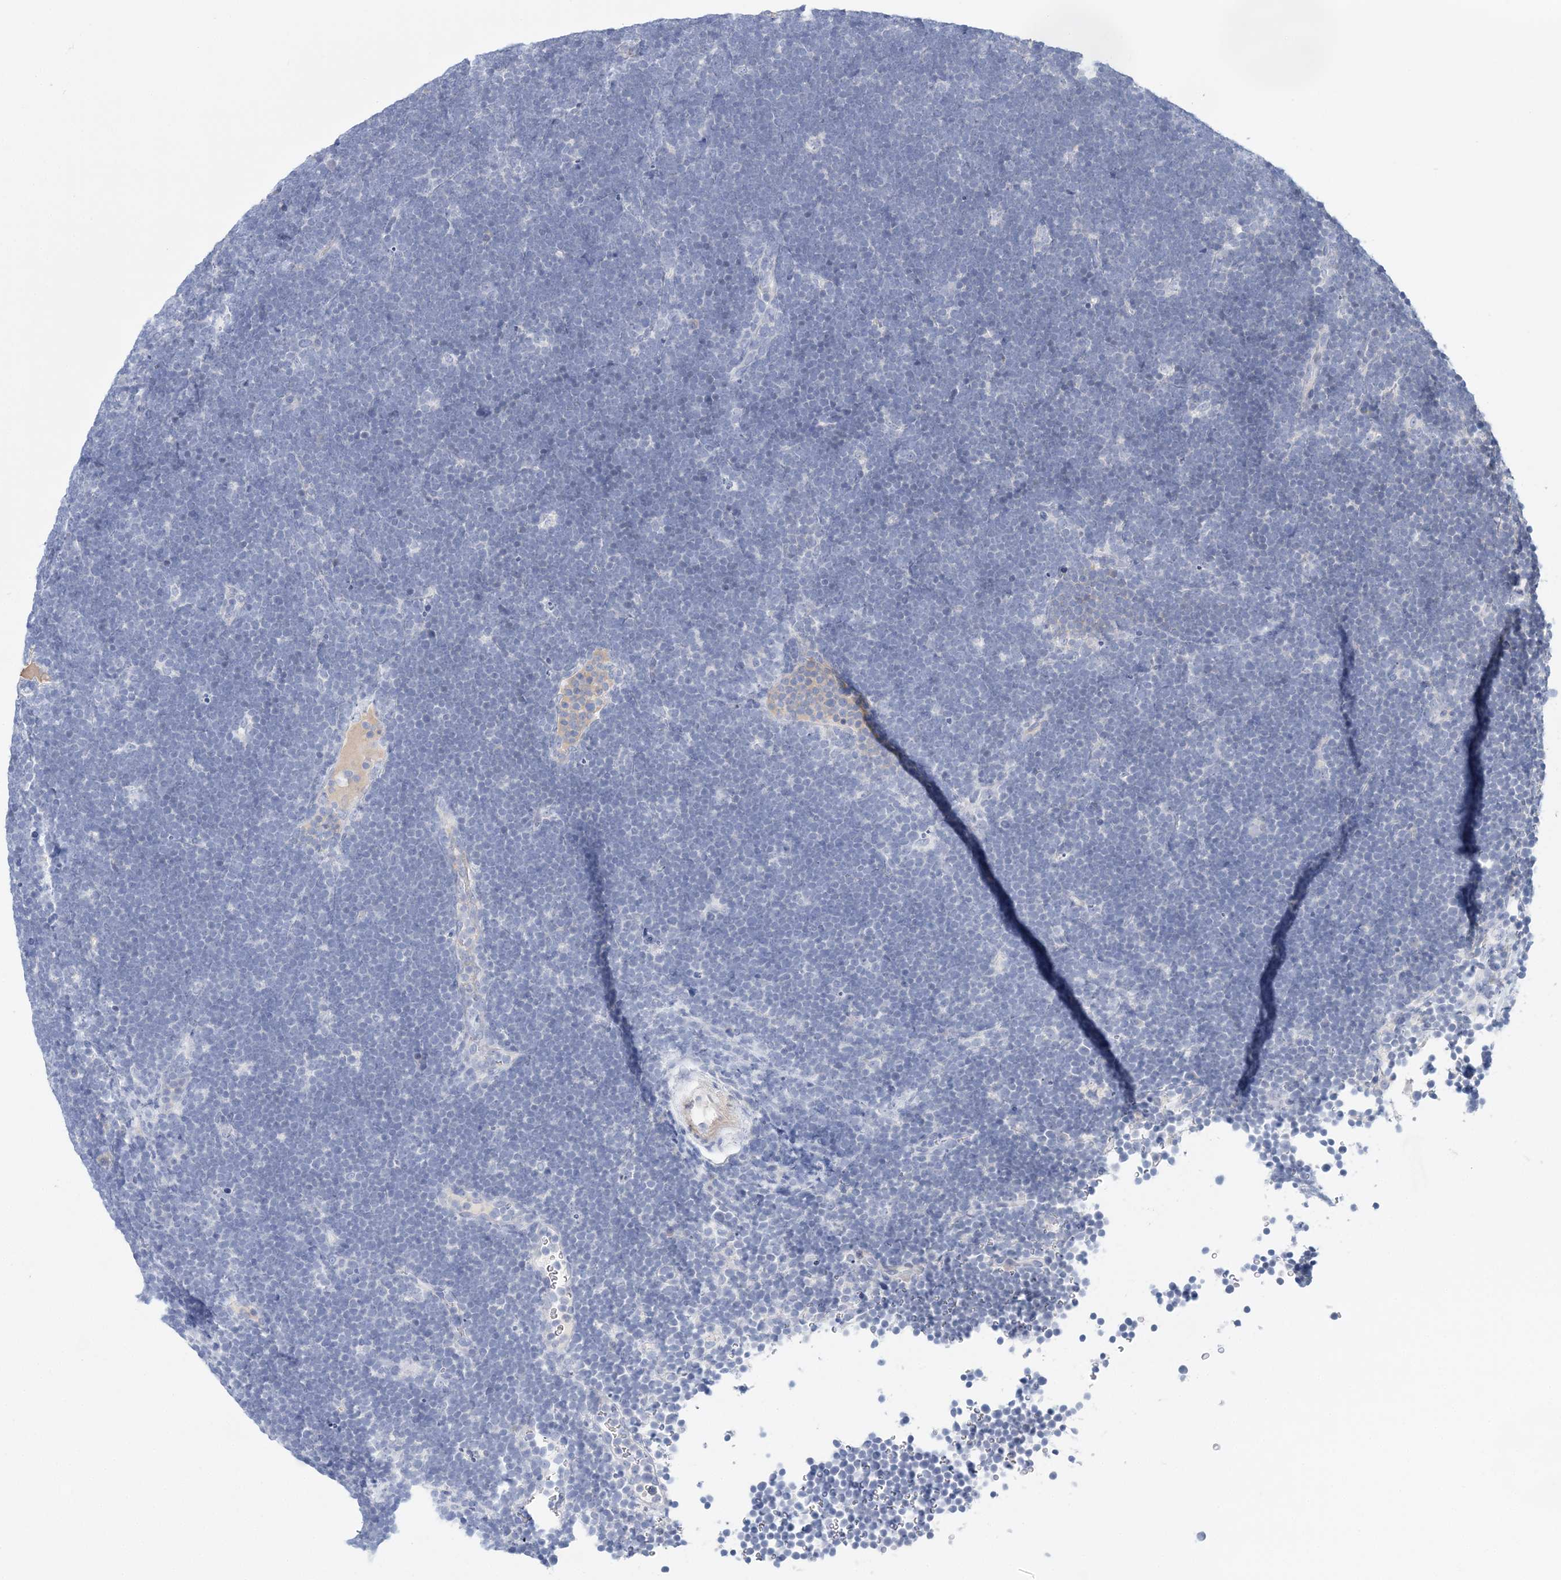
{"staining": {"intensity": "negative", "quantity": "none", "location": "none"}, "tissue": "lymphoma", "cell_type": "Tumor cells", "image_type": "cancer", "snomed": [{"axis": "morphology", "description": "Malignant lymphoma, non-Hodgkin's type, High grade"}, {"axis": "topography", "description": "Lymph node"}], "caption": "Protein analysis of high-grade malignant lymphoma, non-Hodgkin's type displays no significant expression in tumor cells.", "gene": "LRRIQ4", "patient": {"sex": "male", "age": 13}}